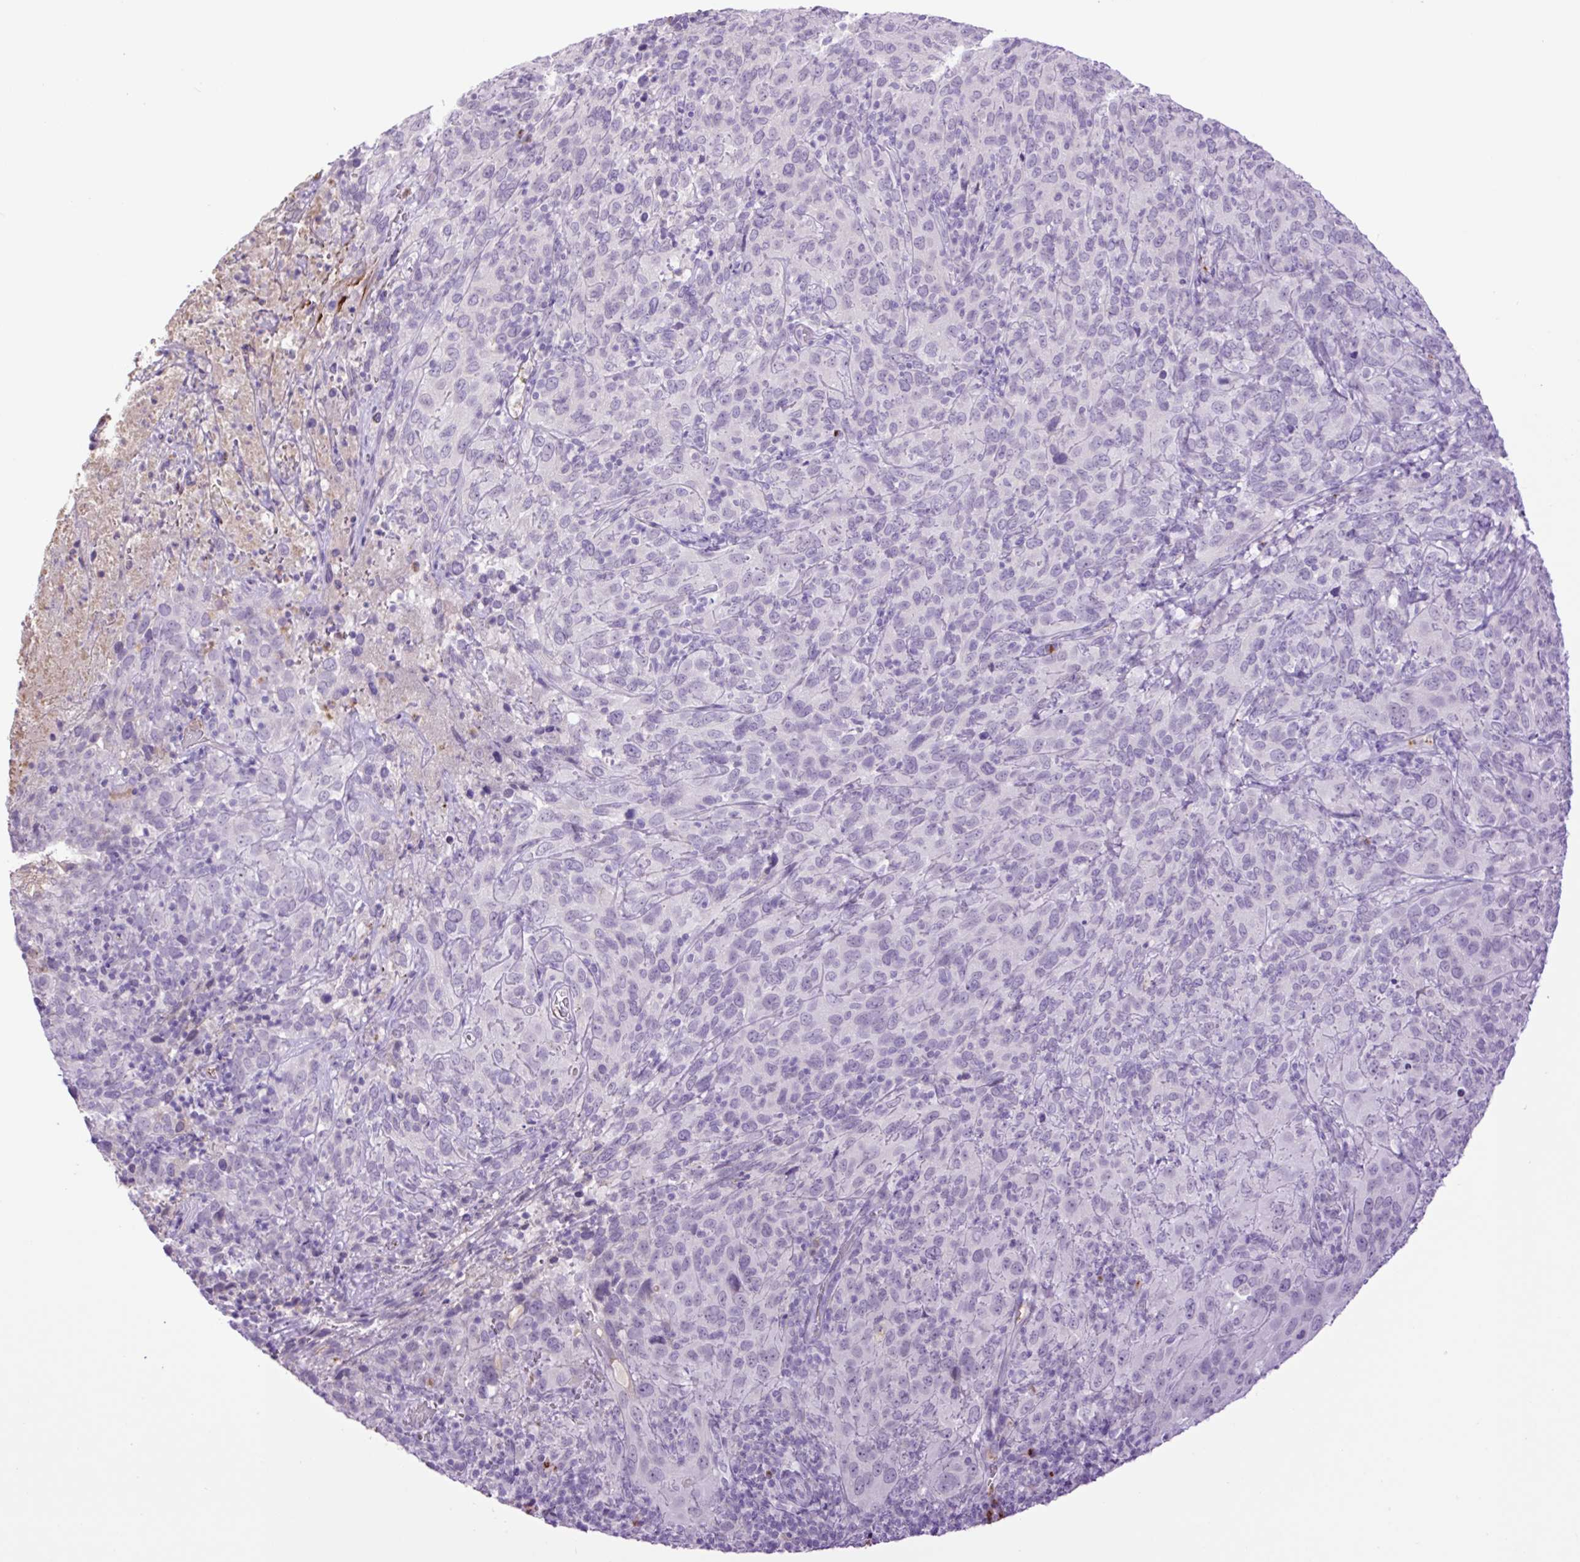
{"staining": {"intensity": "negative", "quantity": "none", "location": "none"}, "tissue": "cervical cancer", "cell_type": "Tumor cells", "image_type": "cancer", "snomed": [{"axis": "morphology", "description": "Squamous cell carcinoma, NOS"}, {"axis": "topography", "description": "Cervix"}], "caption": "High magnification brightfield microscopy of cervical squamous cell carcinoma stained with DAB (3,3'-diaminobenzidine) (brown) and counterstained with hematoxylin (blue): tumor cells show no significant expression.", "gene": "MFSD3", "patient": {"sex": "female", "age": 51}}